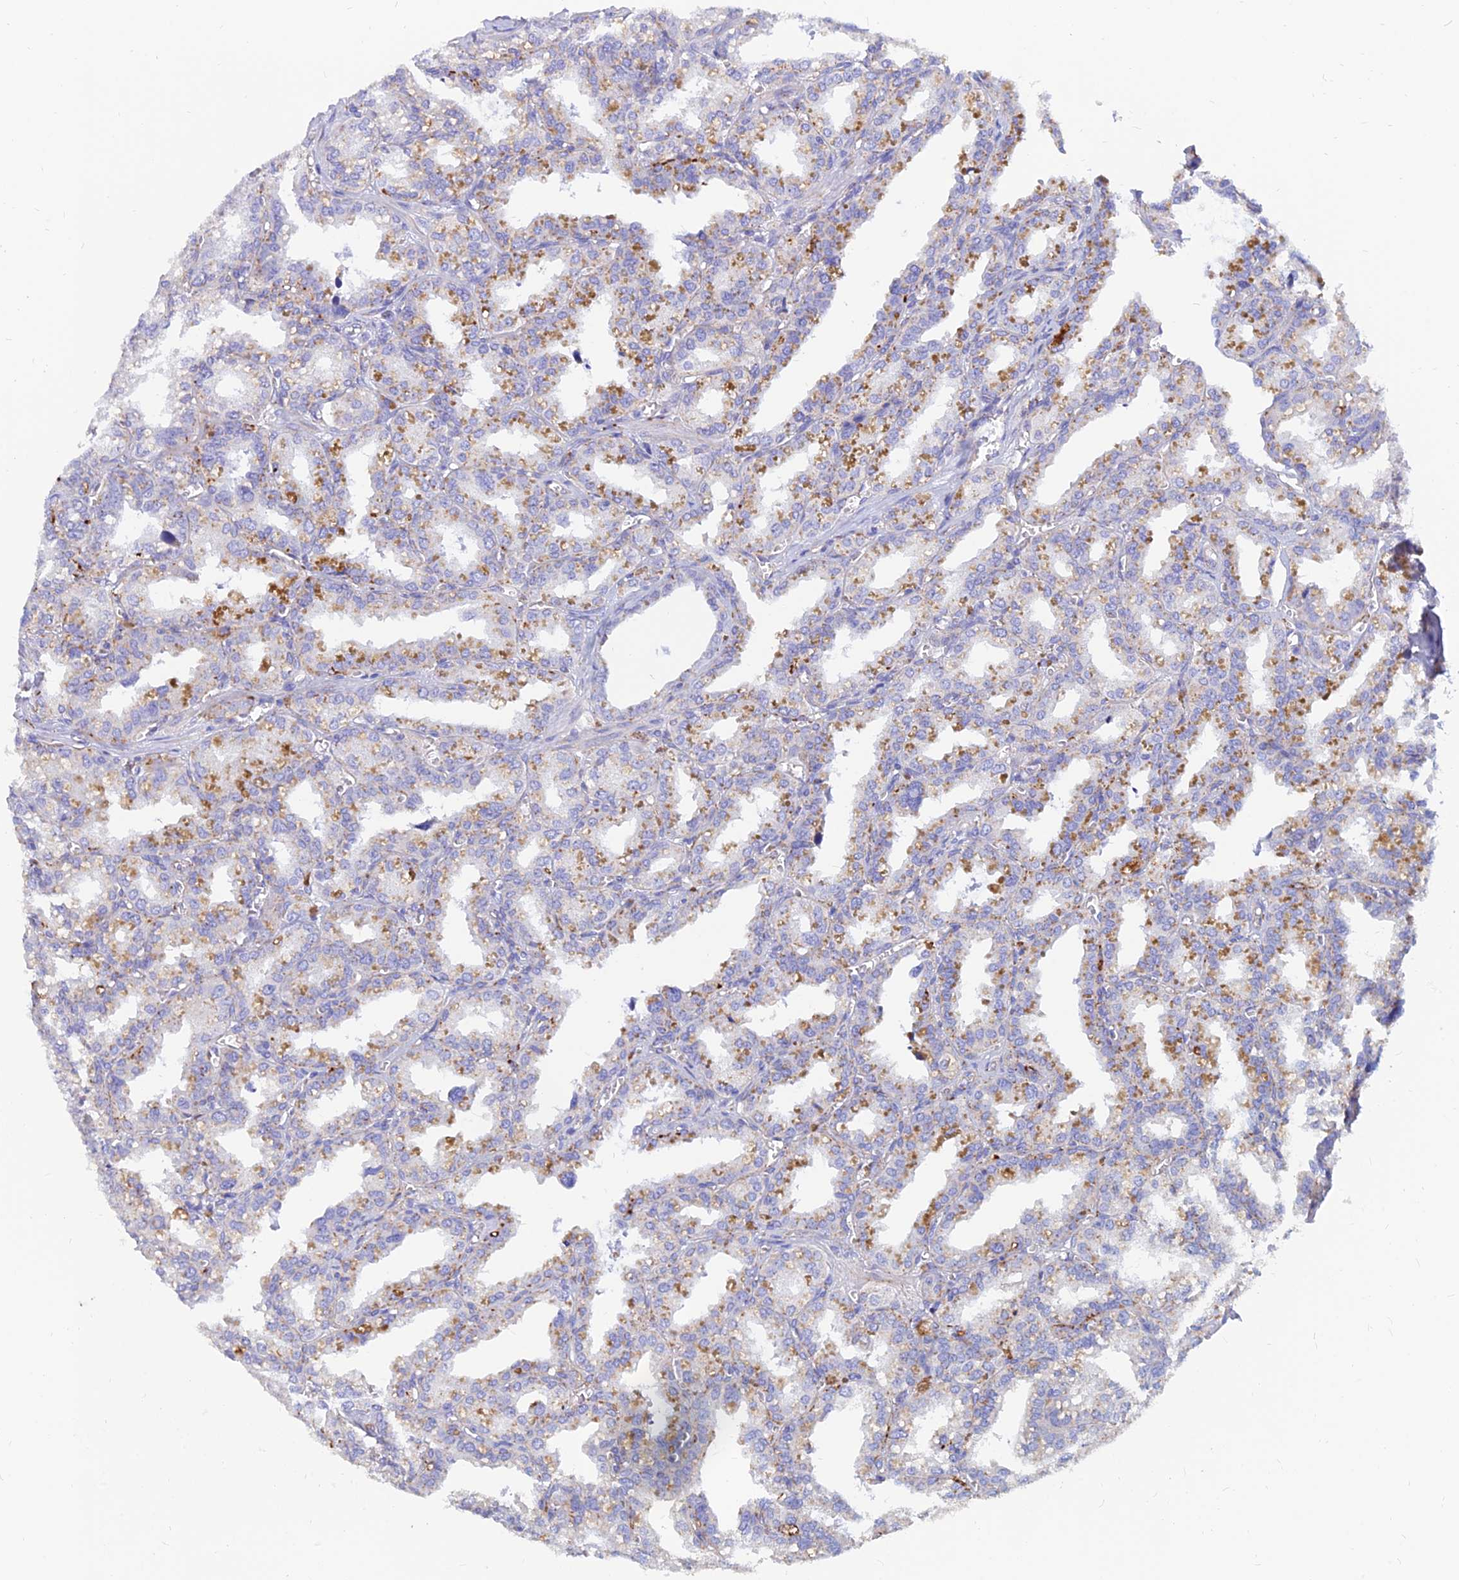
{"staining": {"intensity": "moderate", "quantity": "<25%", "location": "cytoplasmic/membranous"}, "tissue": "seminal vesicle", "cell_type": "Glandular cells", "image_type": "normal", "snomed": [{"axis": "morphology", "description": "Normal tissue, NOS"}, {"axis": "topography", "description": "Prostate"}, {"axis": "topography", "description": "Seminal veicle"}], "caption": "Immunohistochemical staining of benign seminal vesicle displays <25% levels of moderate cytoplasmic/membranous protein staining in about <25% of glandular cells.", "gene": "SPNS1", "patient": {"sex": "male", "age": 51}}